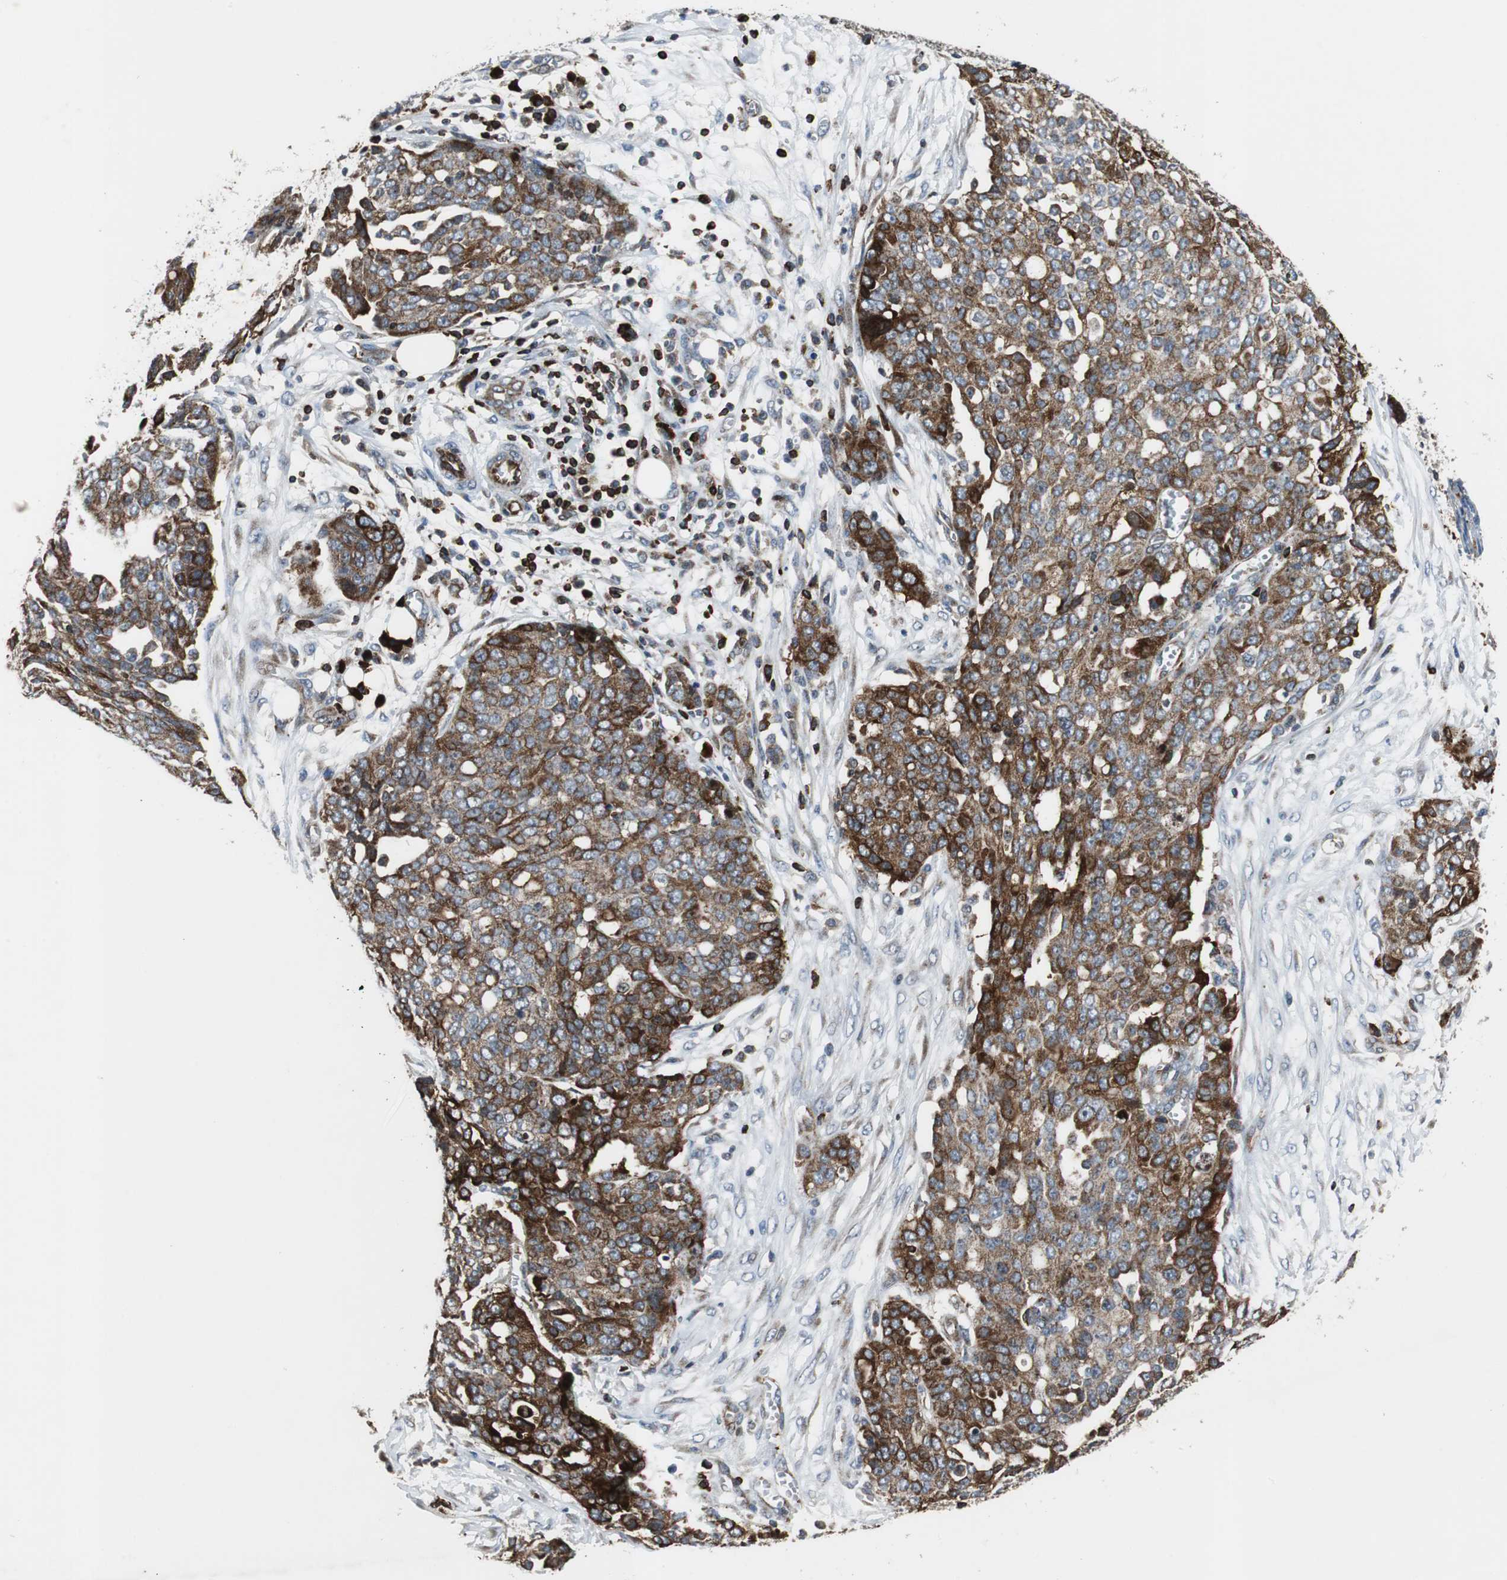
{"staining": {"intensity": "moderate", "quantity": ">75%", "location": "cytoplasmic/membranous"}, "tissue": "ovarian cancer", "cell_type": "Tumor cells", "image_type": "cancer", "snomed": [{"axis": "morphology", "description": "Cystadenocarcinoma, serous, NOS"}, {"axis": "topography", "description": "Soft tissue"}, {"axis": "topography", "description": "Ovary"}], "caption": "Protein expression analysis of ovarian serous cystadenocarcinoma shows moderate cytoplasmic/membranous staining in about >75% of tumor cells. (IHC, brightfield microscopy, high magnification).", "gene": "TUBA4A", "patient": {"sex": "female", "age": 57}}